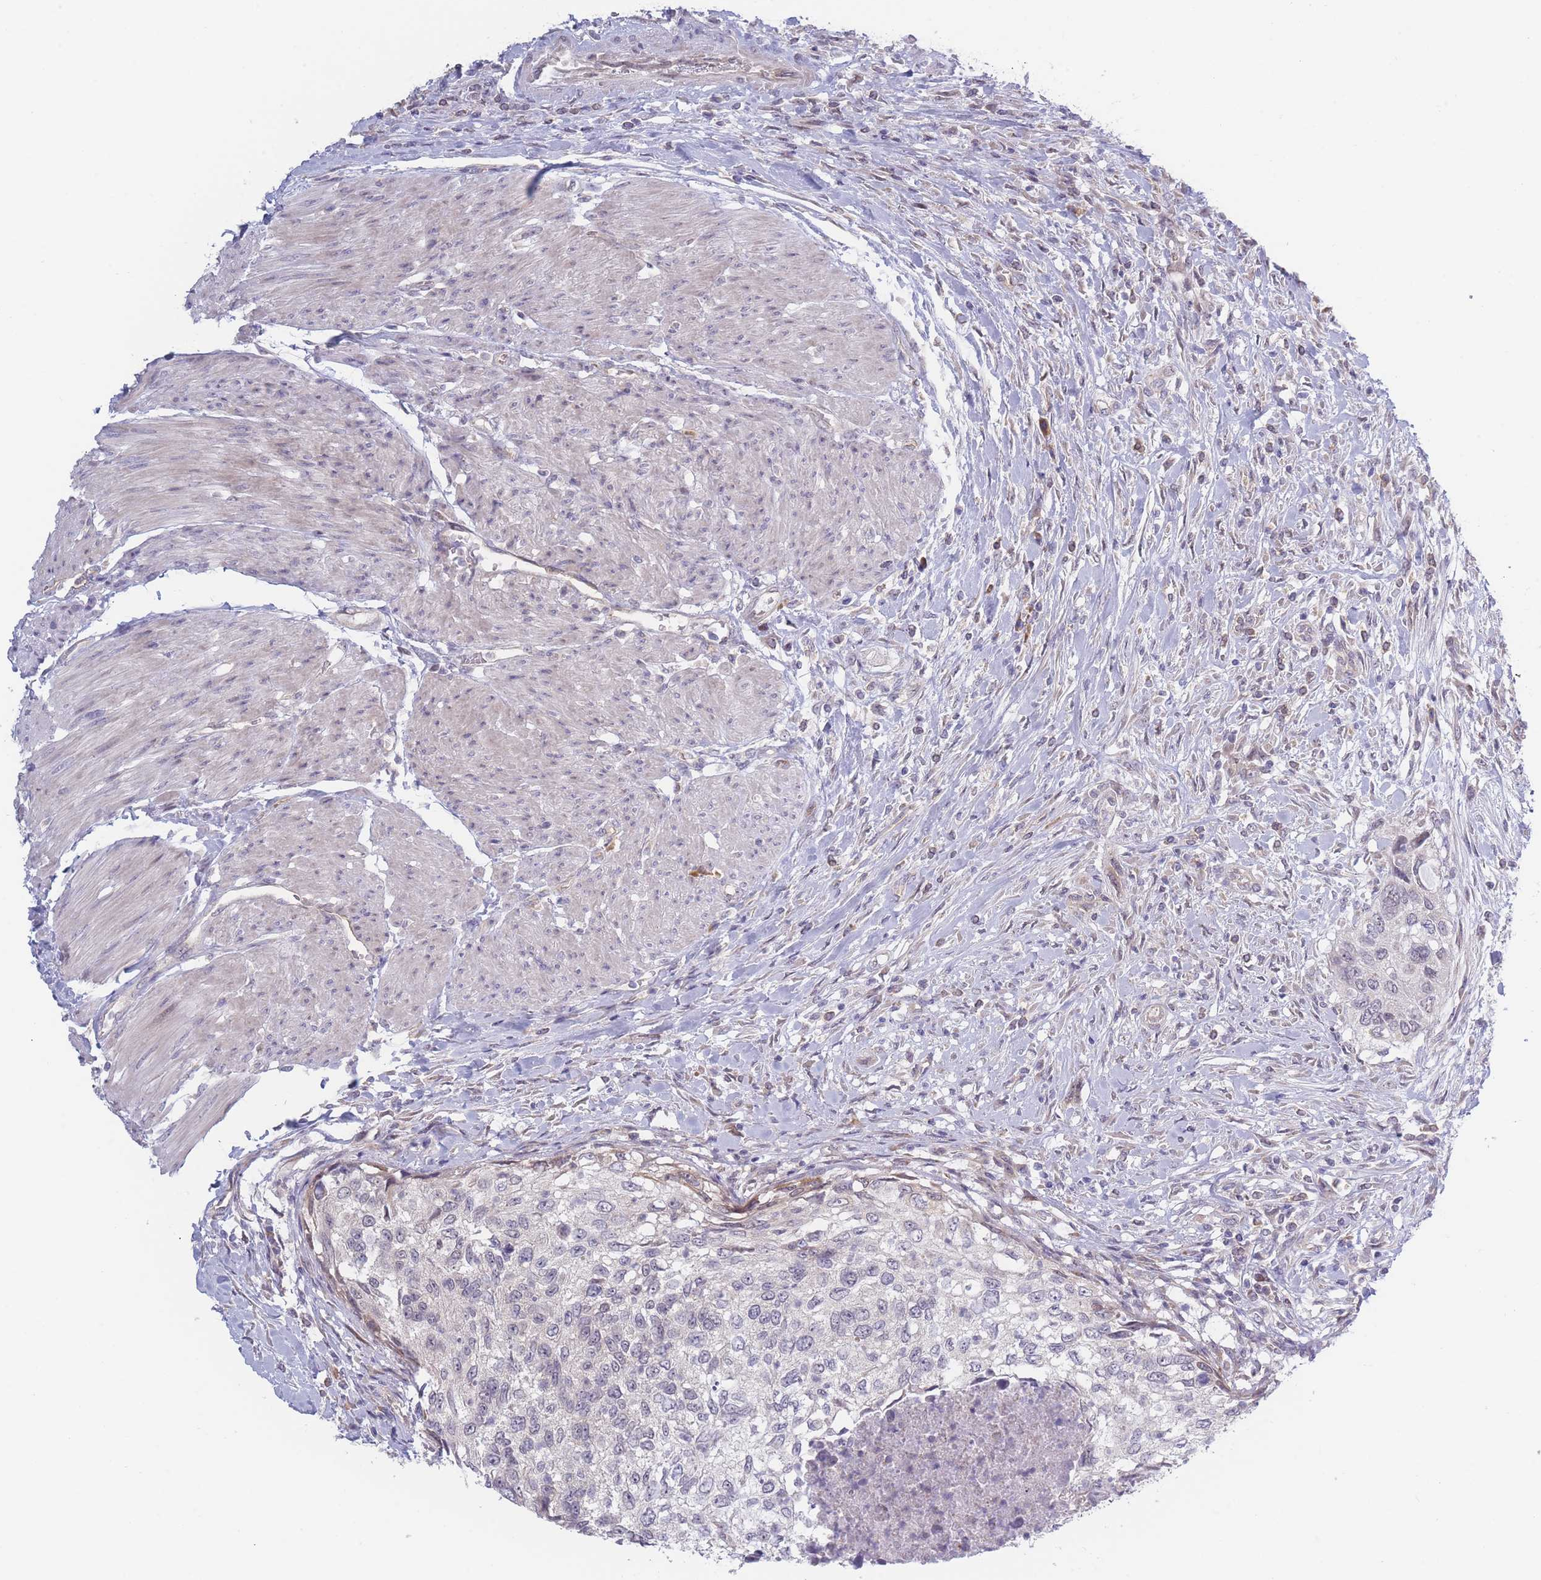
{"staining": {"intensity": "negative", "quantity": "none", "location": "none"}, "tissue": "urothelial cancer", "cell_type": "Tumor cells", "image_type": "cancer", "snomed": [{"axis": "morphology", "description": "Urothelial carcinoma, High grade"}, {"axis": "topography", "description": "Urinary bladder"}], "caption": "Urothelial cancer stained for a protein using immunohistochemistry (IHC) displays no positivity tumor cells.", "gene": "FAM227B", "patient": {"sex": "female", "age": 60}}